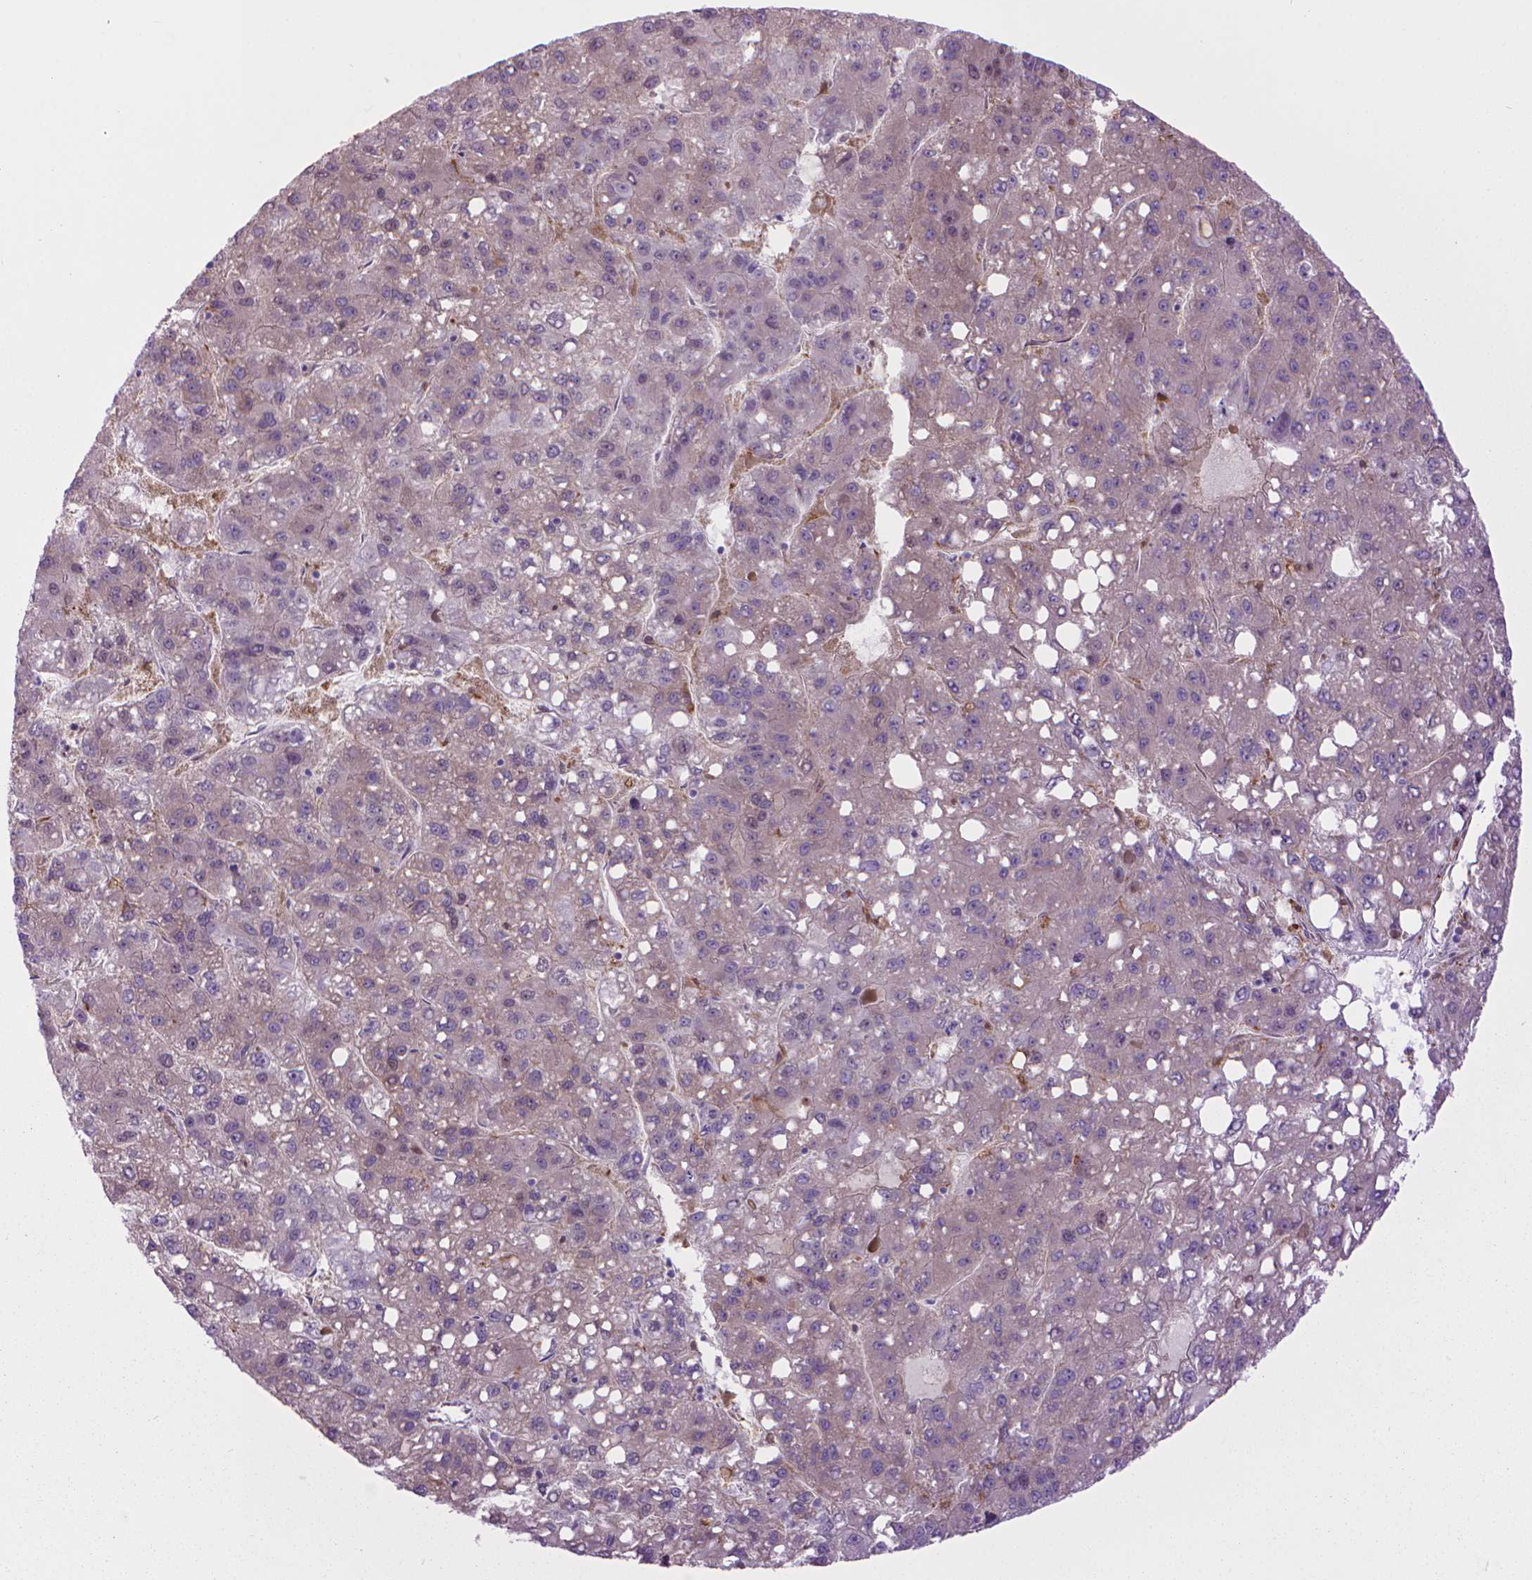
{"staining": {"intensity": "negative", "quantity": "none", "location": "none"}, "tissue": "liver cancer", "cell_type": "Tumor cells", "image_type": "cancer", "snomed": [{"axis": "morphology", "description": "Carcinoma, Hepatocellular, NOS"}, {"axis": "topography", "description": "Liver"}], "caption": "There is no significant staining in tumor cells of hepatocellular carcinoma (liver).", "gene": "CORO1B", "patient": {"sex": "female", "age": 82}}